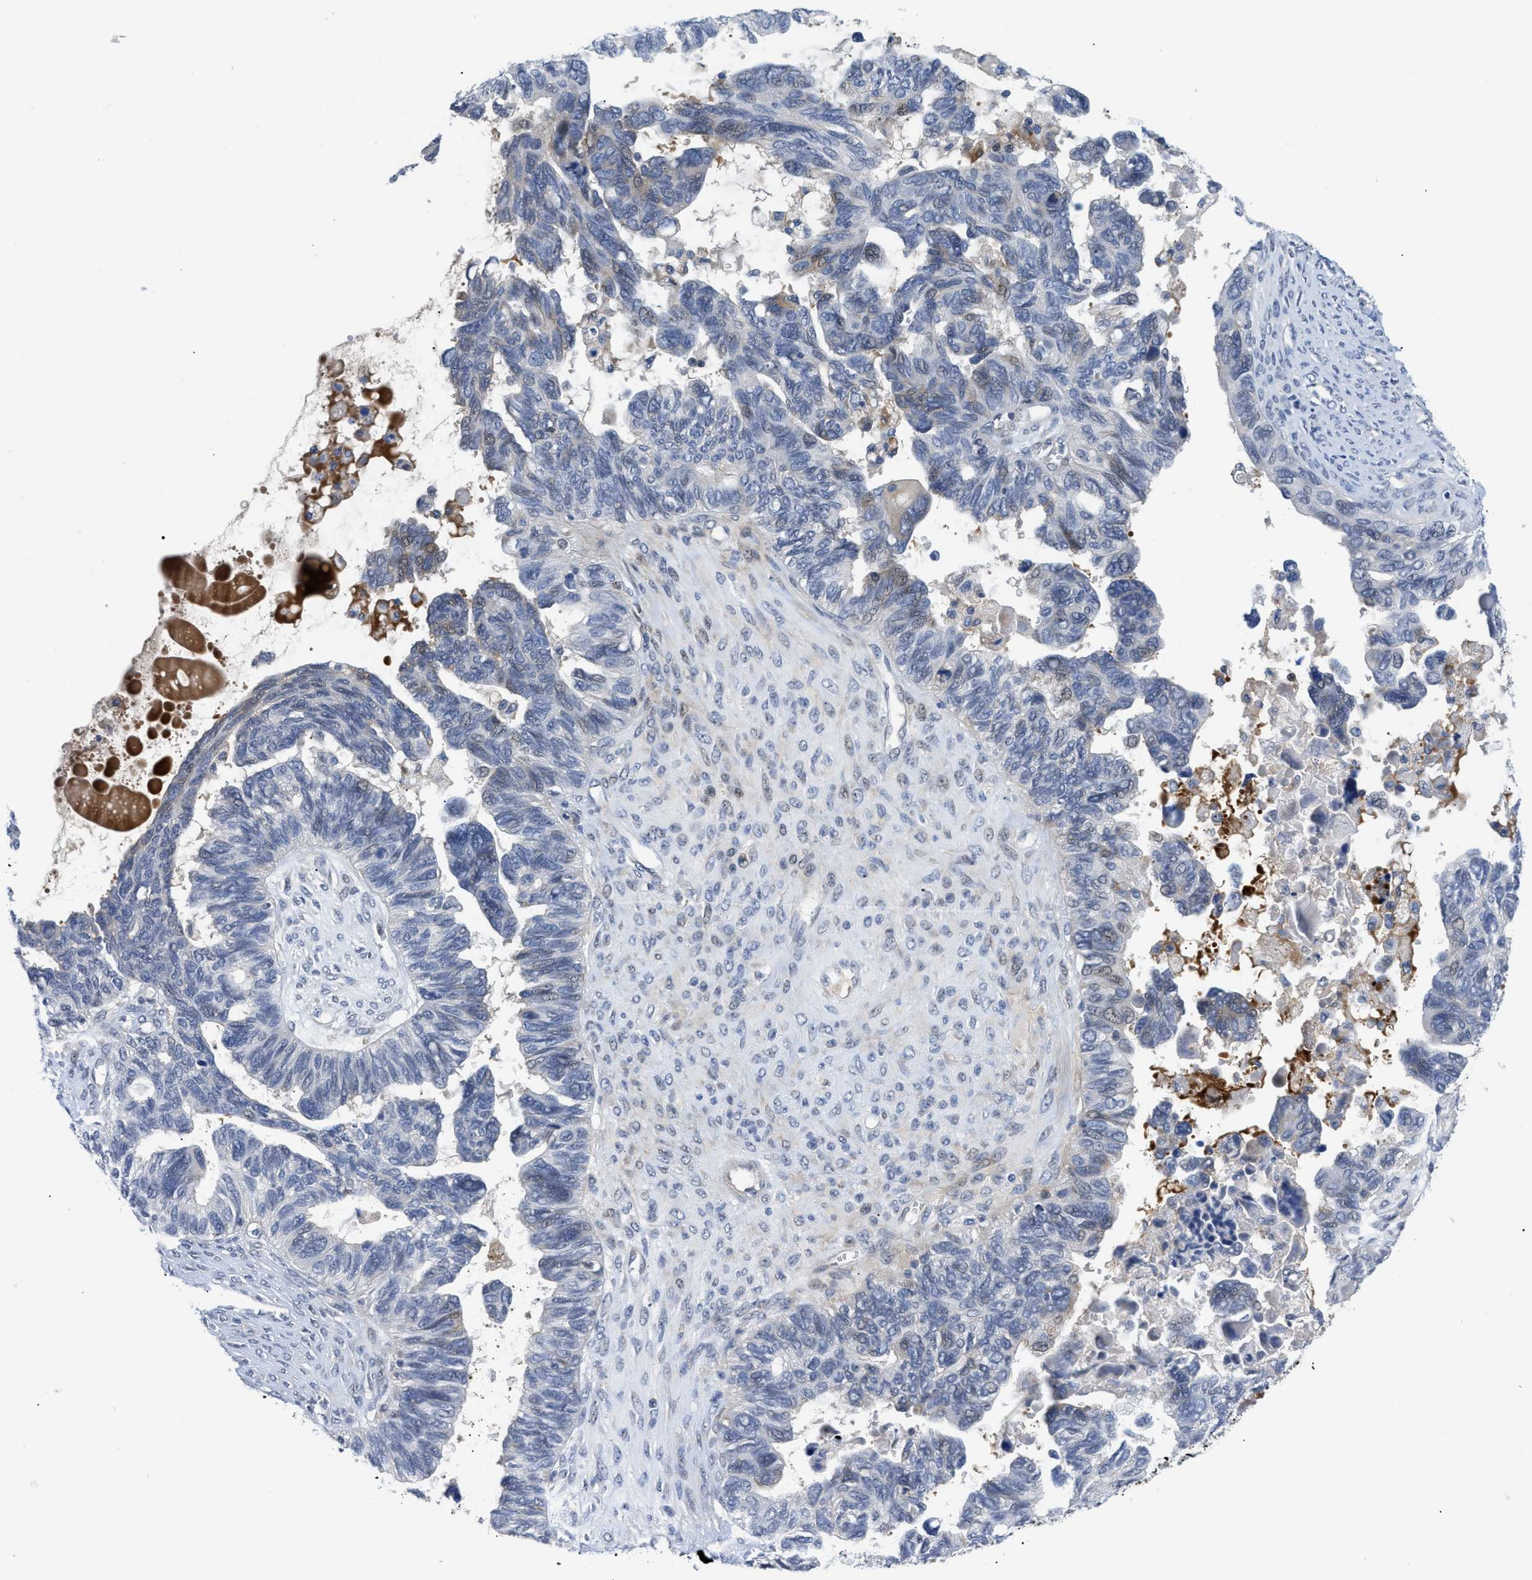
{"staining": {"intensity": "negative", "quantity": "none", "location": "none"}, "tissue": "ovarian cancer", "cell_type": "Tumor cells", "image_type": "cancer", "snomed": [{"axis": "morphology", "description": "Cystadenocarcinoma, serous, NOS"}, {"axis": "topography", "description": "Ovary"}], "caption": "Immunohistochemistry micrograph of human ovarian cancer (serous cystadenocarcinoma) stained for a protein (brown), which shows no staining in tumor cells. Brightfield microscopy of IHC stained with DAB (3,3'-diaminobenzidine) (brown) and hematoxylin (blue), captured at high magnification.", "gene": "OR9K2", "patient": {"sex": "female", "age": 79}}